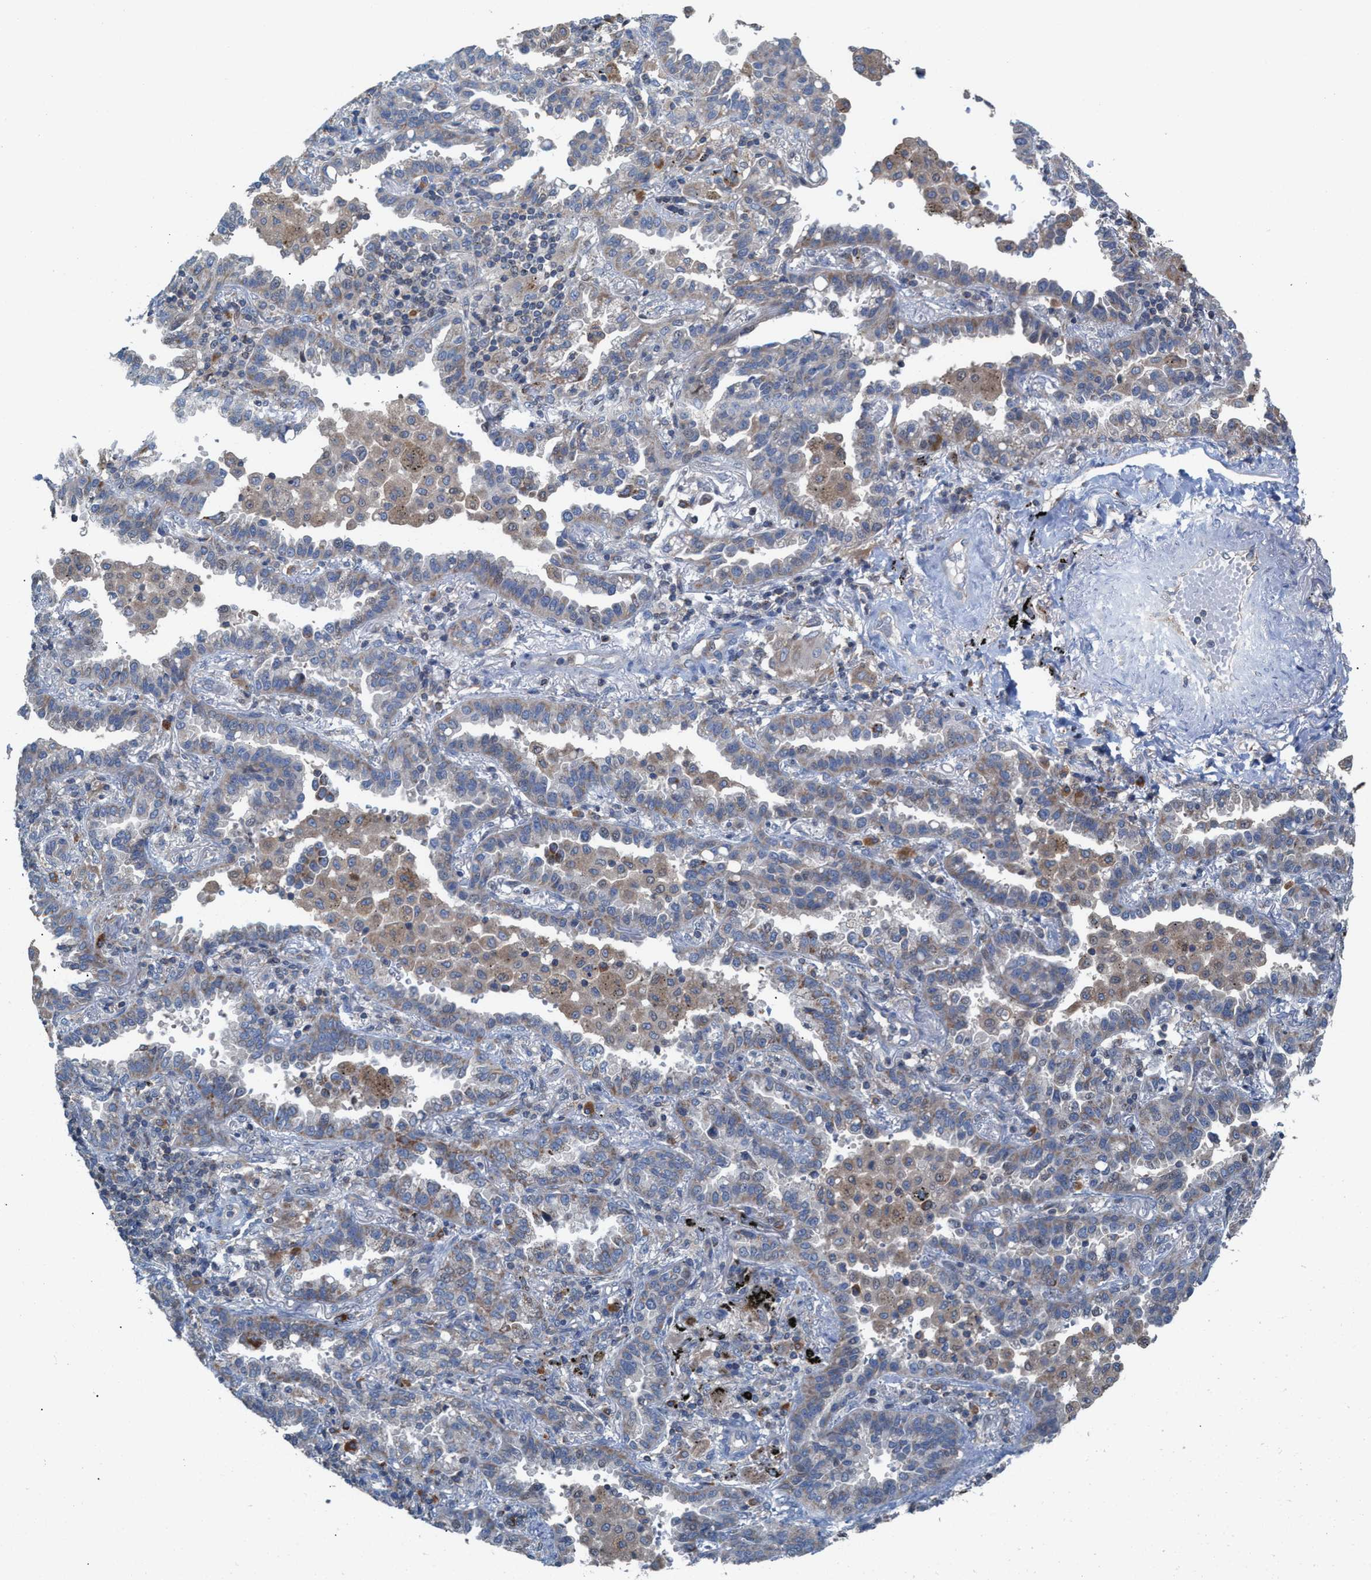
{"staining": {"intensity": "weak", "quantity": "25%-75%", "location": "cytoplasmic/membranous"}, "tissue": "lung cancer", "cell_type": "Tumor cells", "image_type": "cancer", "snomed": [{"axis": "morphology", "description": "Normal tissue, NOS"}, {"axis": "morphology", "description": "Adenocarcinoma, NOS"}, {"axis": "topography", "description": "Lung"}], "caption": "Weak cytoplasmic/membranous protein positivity is seen in approximately 25%-75% of tumor cells in lung cancer (adenocarcinoma).", "gene": "MRM1", "patient": {"sex": "male", "age": 59}}